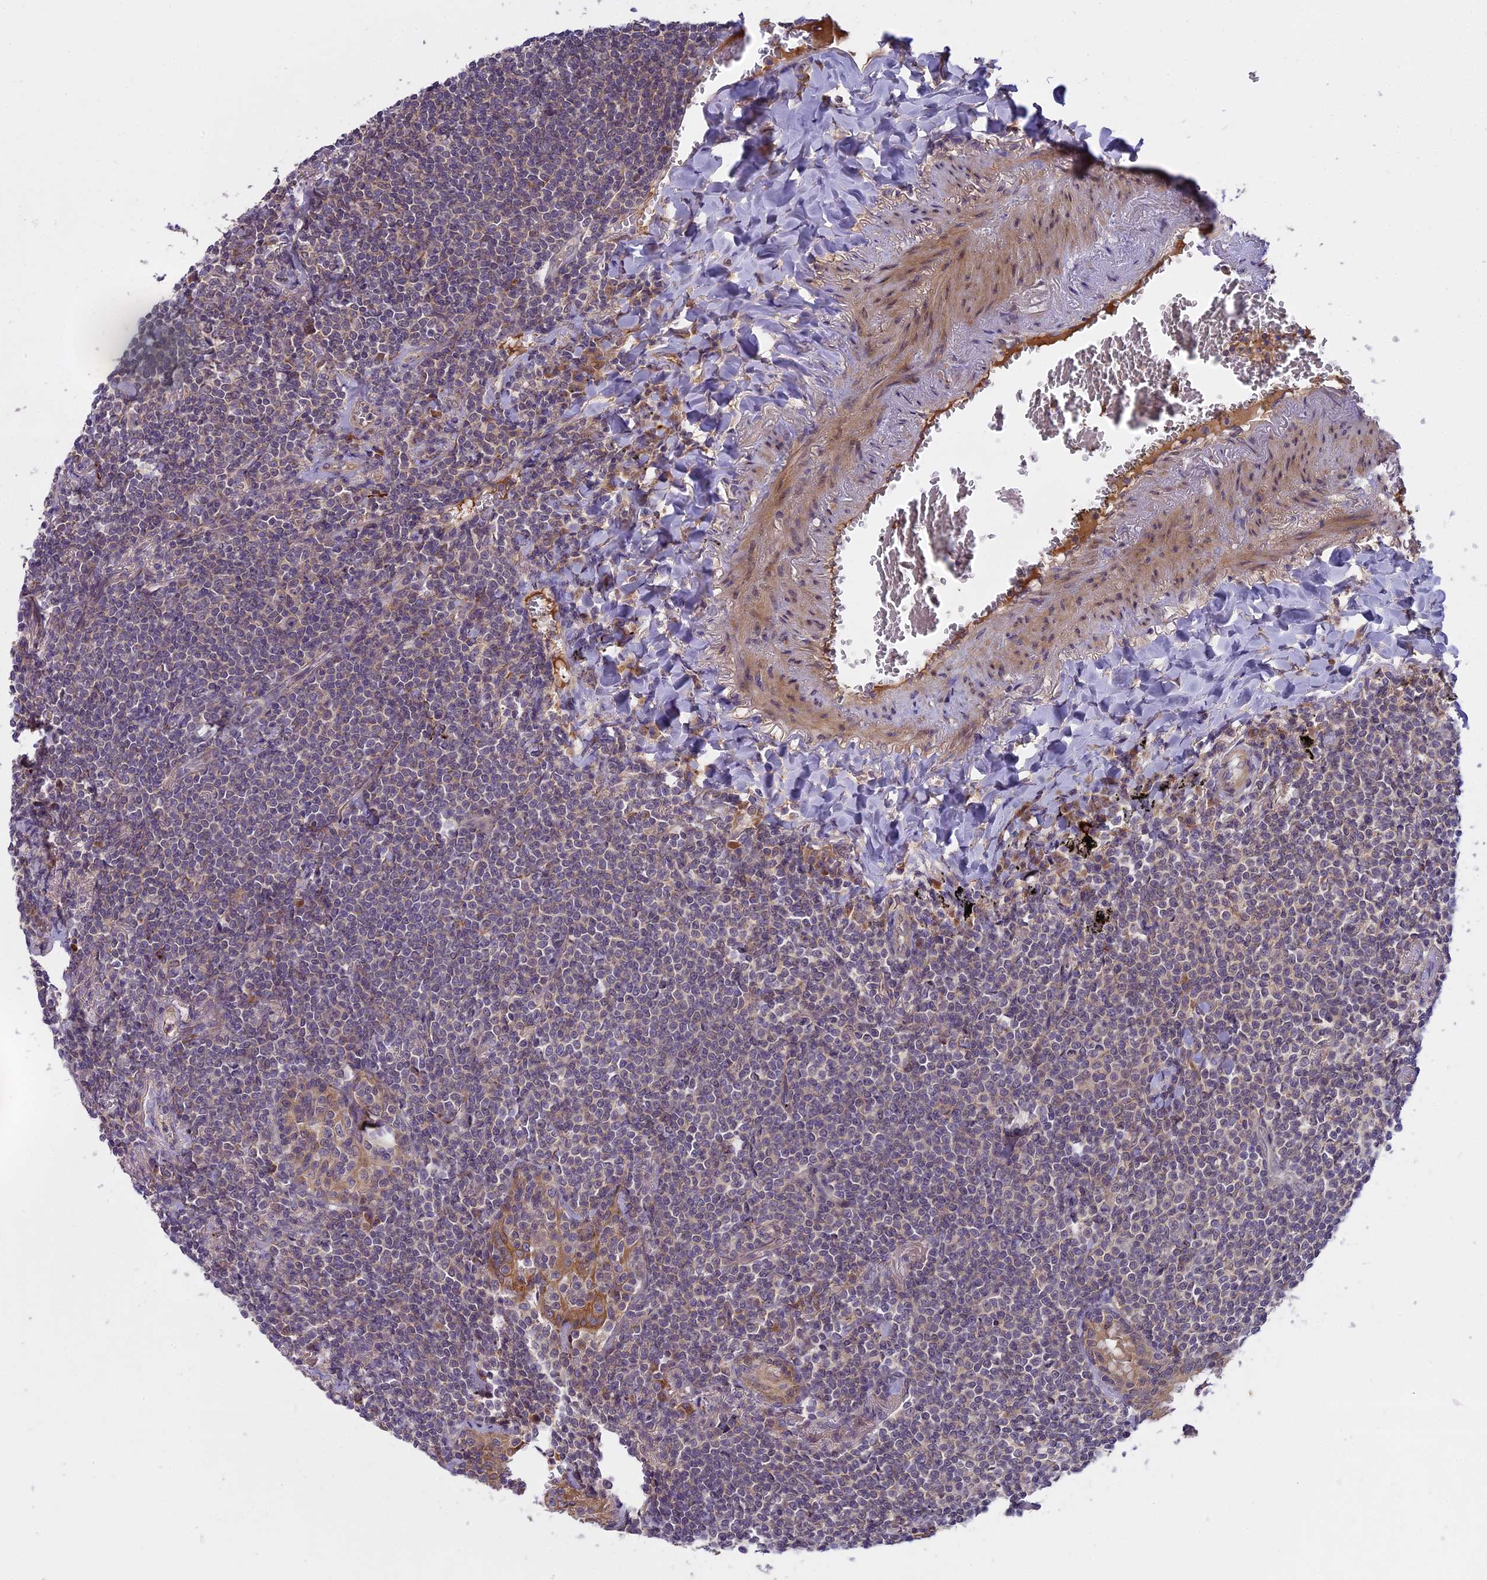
{"staining": {"intensity": "negative", "quantity": "none", "location": "none"}, "tissue": "lymphoma", "cell_type": "Tumor cells", "image_type": "cancer", "snomed": [{"axis": "morphology", "description": "Malignant lymphoma, non-Hodgkin's type, Low grade"}, {"axis": "topography", "description": "Lung"}], "caption": "Low-grade malignant lymphoma, non-Hodgkin's type was stained to show a protein in brown. There is no significant staining in tumor cells.", "gene": "MEMO1", "patient": {"sex": "female", "age": 71}}